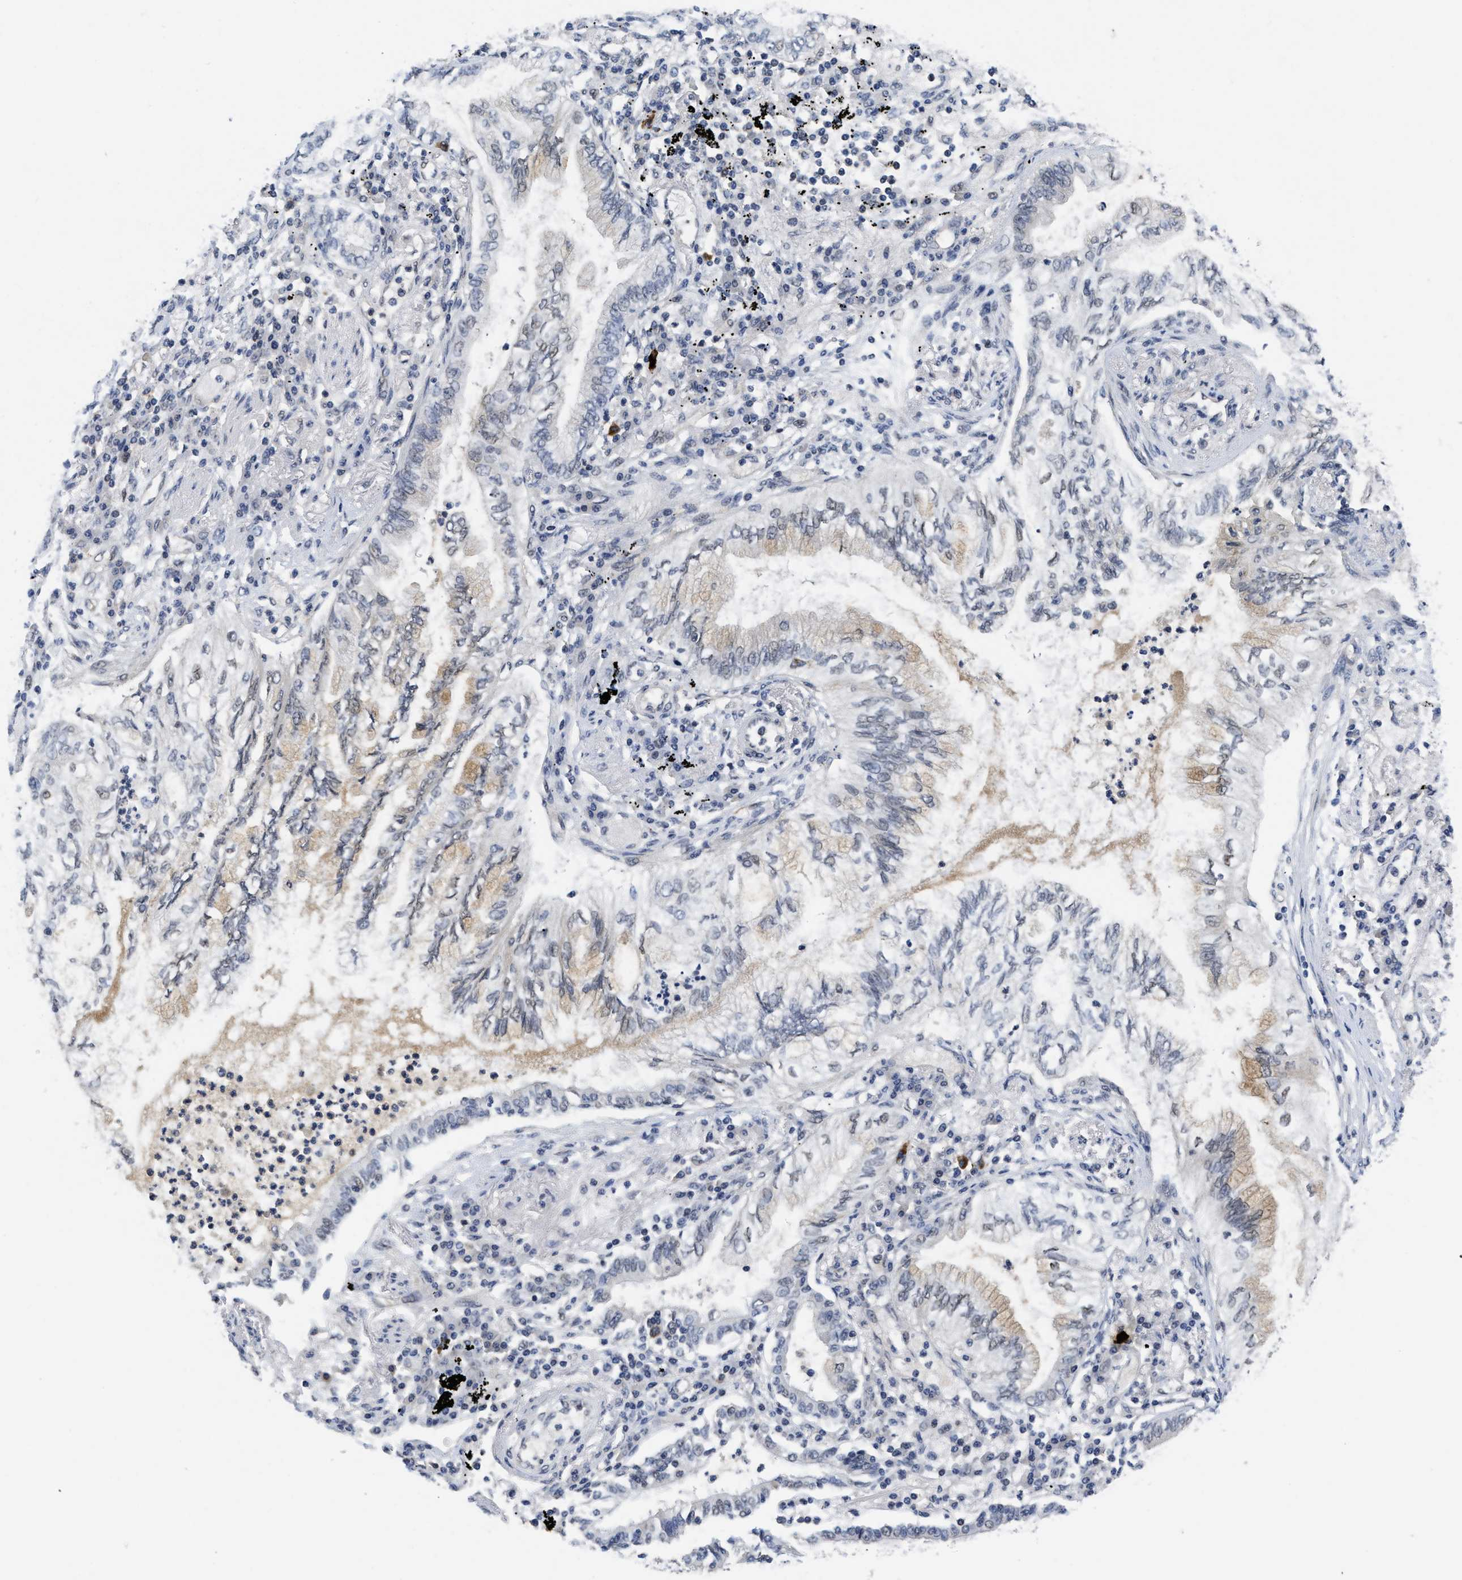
{"staining": {"intensity": "moderate", "quantity": "<25%", "location": "cytoplasmic/membranous"}, "tissue": "lung cancer", "cell_type": "Tumor cells", "image_type": "cancer", "snomed": [{"axis": "morphology", "description": "Normal tissue, NOS"}, {"axis": "morphology", "description": "Adenocarcinoma, NOS"}, {"axis": "topography", "description": "Bronchus"}, {"axis": "topography", "description": "Lung"}], "caption": "About <25% of tumor cells in human lung cancer (adenocarcinoma) demonstrate moderate cytoplasmic/membranous protein staining as visualized by brown immunohistochemical staining.", "gene": "HIF1A", "patient": {"sex": "female", "age": 70}}